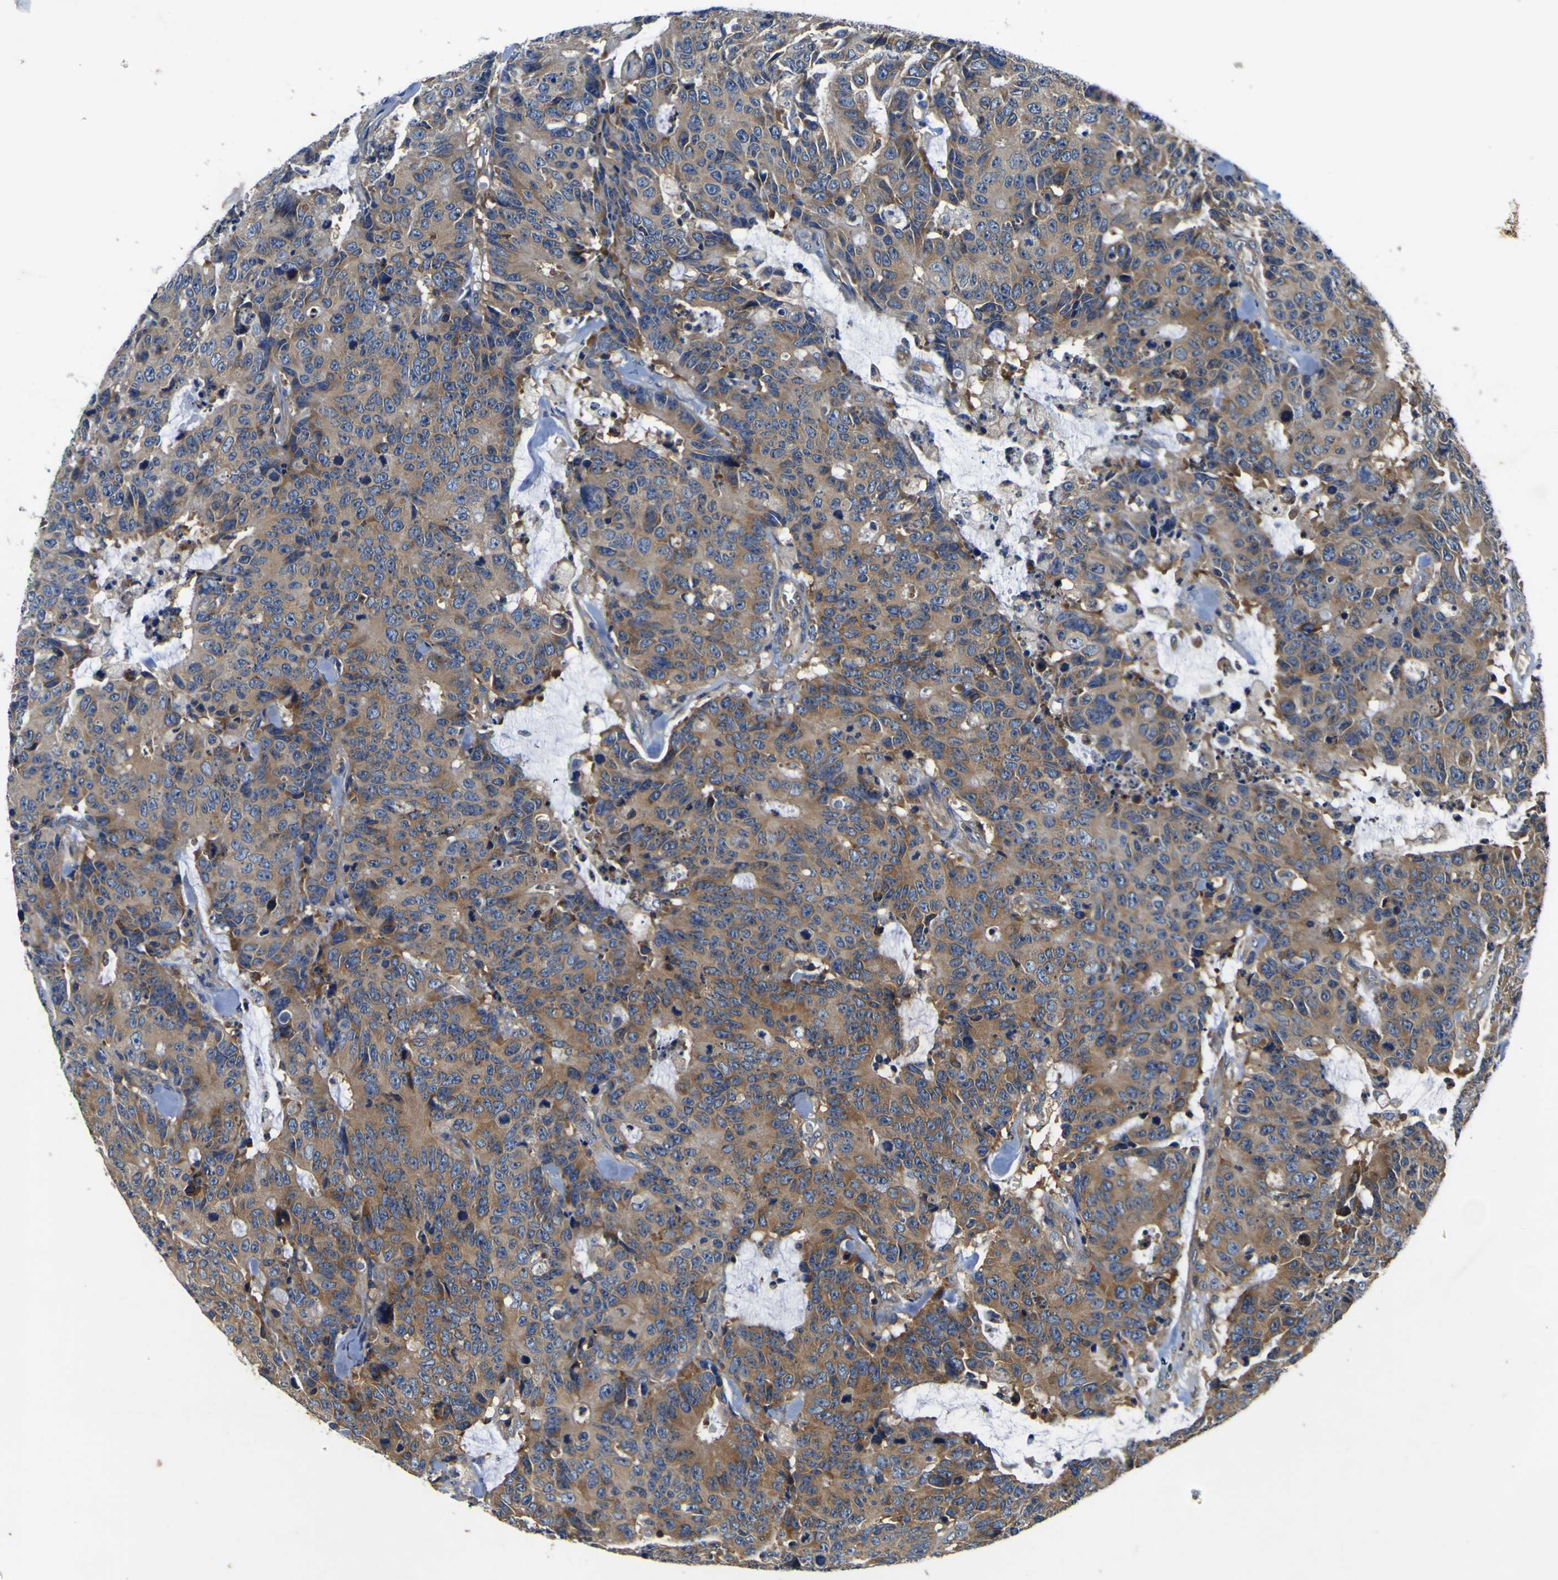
{"staining": {"intensity": "moderate", "quantity": ">75%", "location": "cytoplasmic/membranous"}, "tissue": "colorectal cancer", "cell_type": "Tumor cells", "image_type": "cancer", "snomed": [{"axis": "morphology", "description": "Adenocarcinoma, NOS"}, {"axis": "topography", "description": "Colon"}], "caption": "High-magnification brightfield microscopy of adenocarcinoma (colorectal) stained with DAB (brown) and counterstained with hematoxylin (blue). tumor cells exhibit moderate cytoplasmic/membranous expression is identified in about>75% of cells. Ihc stains the protein in brown and the nuclei are stained blue.", "gene": "CNR2", "patient": {"sex": "female", "age": 86}}